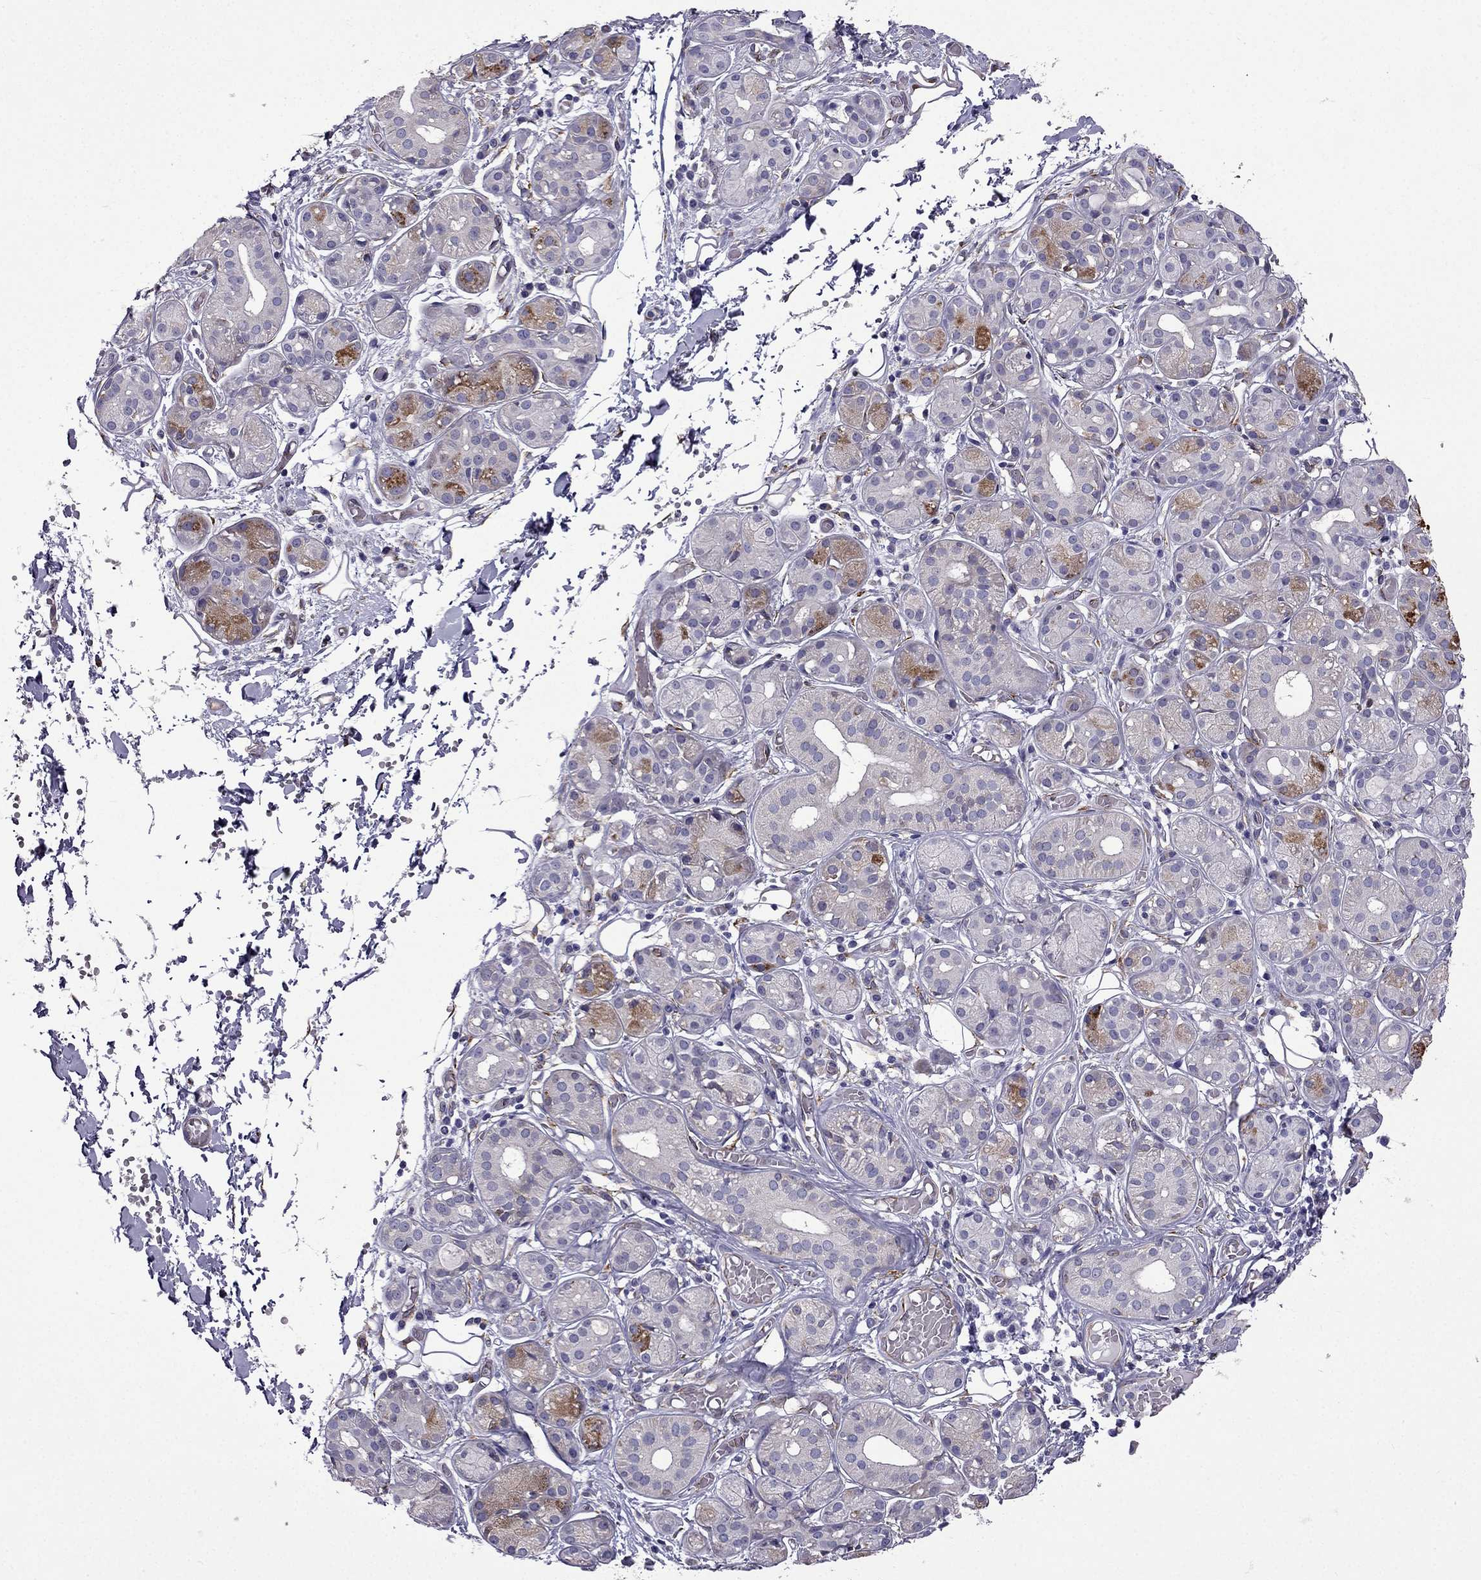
{"staining": {"intensity": "moderate", "quantity": "<25%", "location": "cytoplasmic/membranous"}, "tissue": "salivary gland", "cell_type": "Glandular cells", "image_type": "normal", "snomed": [{"axis": "morphology", "description": "Normal tissue, NOS"}, {"axis": "topography", "description": "Salivary gland"}, {"axis": "topography", "description": "Peripheral nerve tissue"}], "caption": "The histopathology image exhibits a brown stain indicating the presence of a protein in the cytoplasmic/membranous of glandular cells in salivary gland. (Stains: DAB in brown, nuclei in blue, Microscopy: brightfield microscopy at high magnification).", "gene": "IKBIP", "patient": {"sex": "male", "age": 71}}